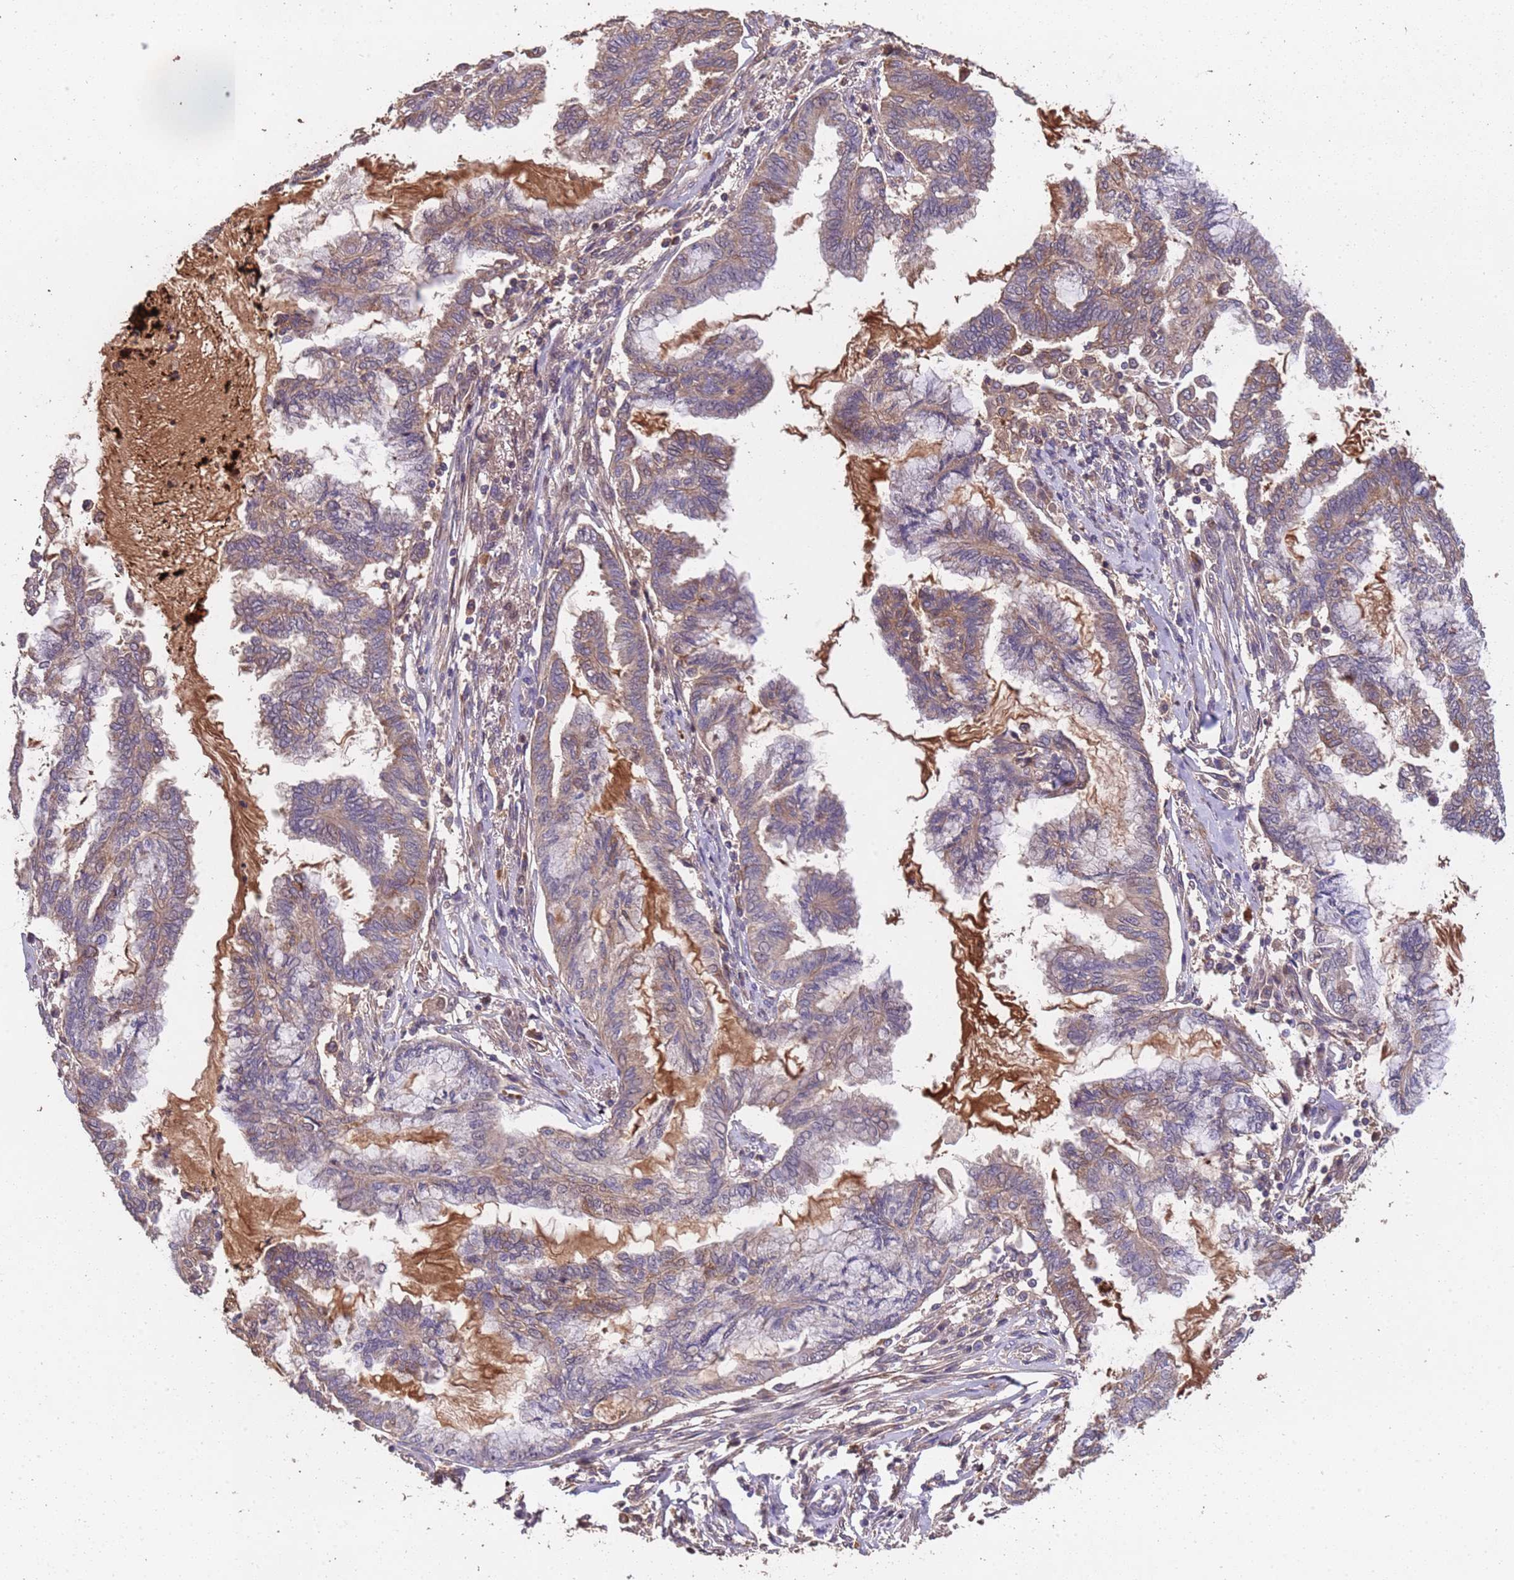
{"staining": {"intensity": "weak", "quantity": "25%-75%", "location": "cytoplasmic/membranous"}, "tissue": "endometrial cancer", "cell_type": "Tumor cells", "image_type": "cancer", "snomed": [{"axis": "morphology", "description": "Adenocarcinoma, NOS"}, {"axis": "topography", "description": "Endometrium"}], "caption": "Endometrial cancer (adenocarcinoma) stained with a protein marker shows weak staining in tumor cells.", "gene": "CCDC184", "patient": {"sex": "female", "age": 86}}